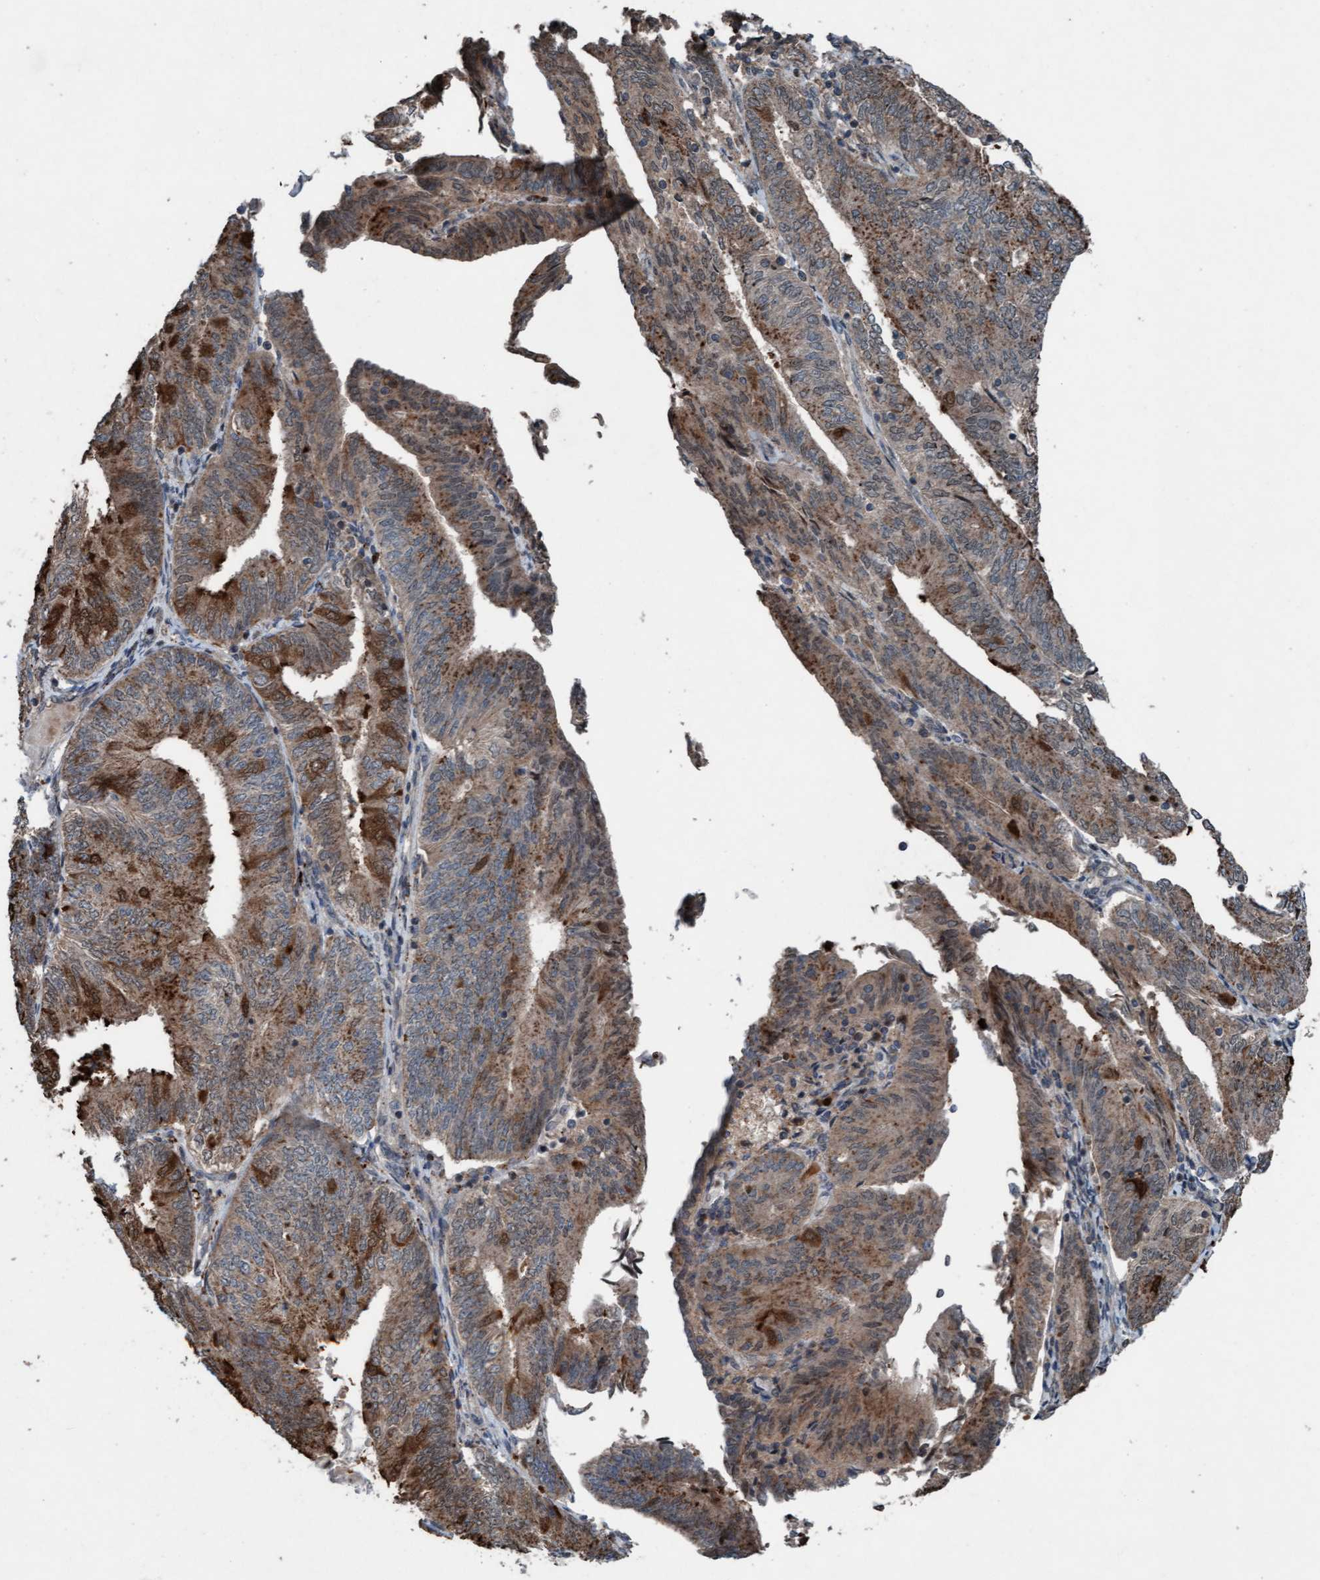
{"staining": {"intensity": "moderate", "quantity": ">75%", "location": "cytoplasmic/membranous"}, "tissue": "endometrial cancer", "cell_type": "Tumor cells", "image_type": "cancer", "snomed": [{"axis": "morphology", "description": "Adenocarcinoma, NOS"}, {"axis": "topography", "description": "Endometrium"}], "caption": "Endometrial adenocarcinoma stained with a brown dye exhibits moderate cytoplasmic/membranous positive staining in approximately >75% of tumor cells.", "gene": "PLXNB2", "patient": {"sex": "female", "age": 58}}